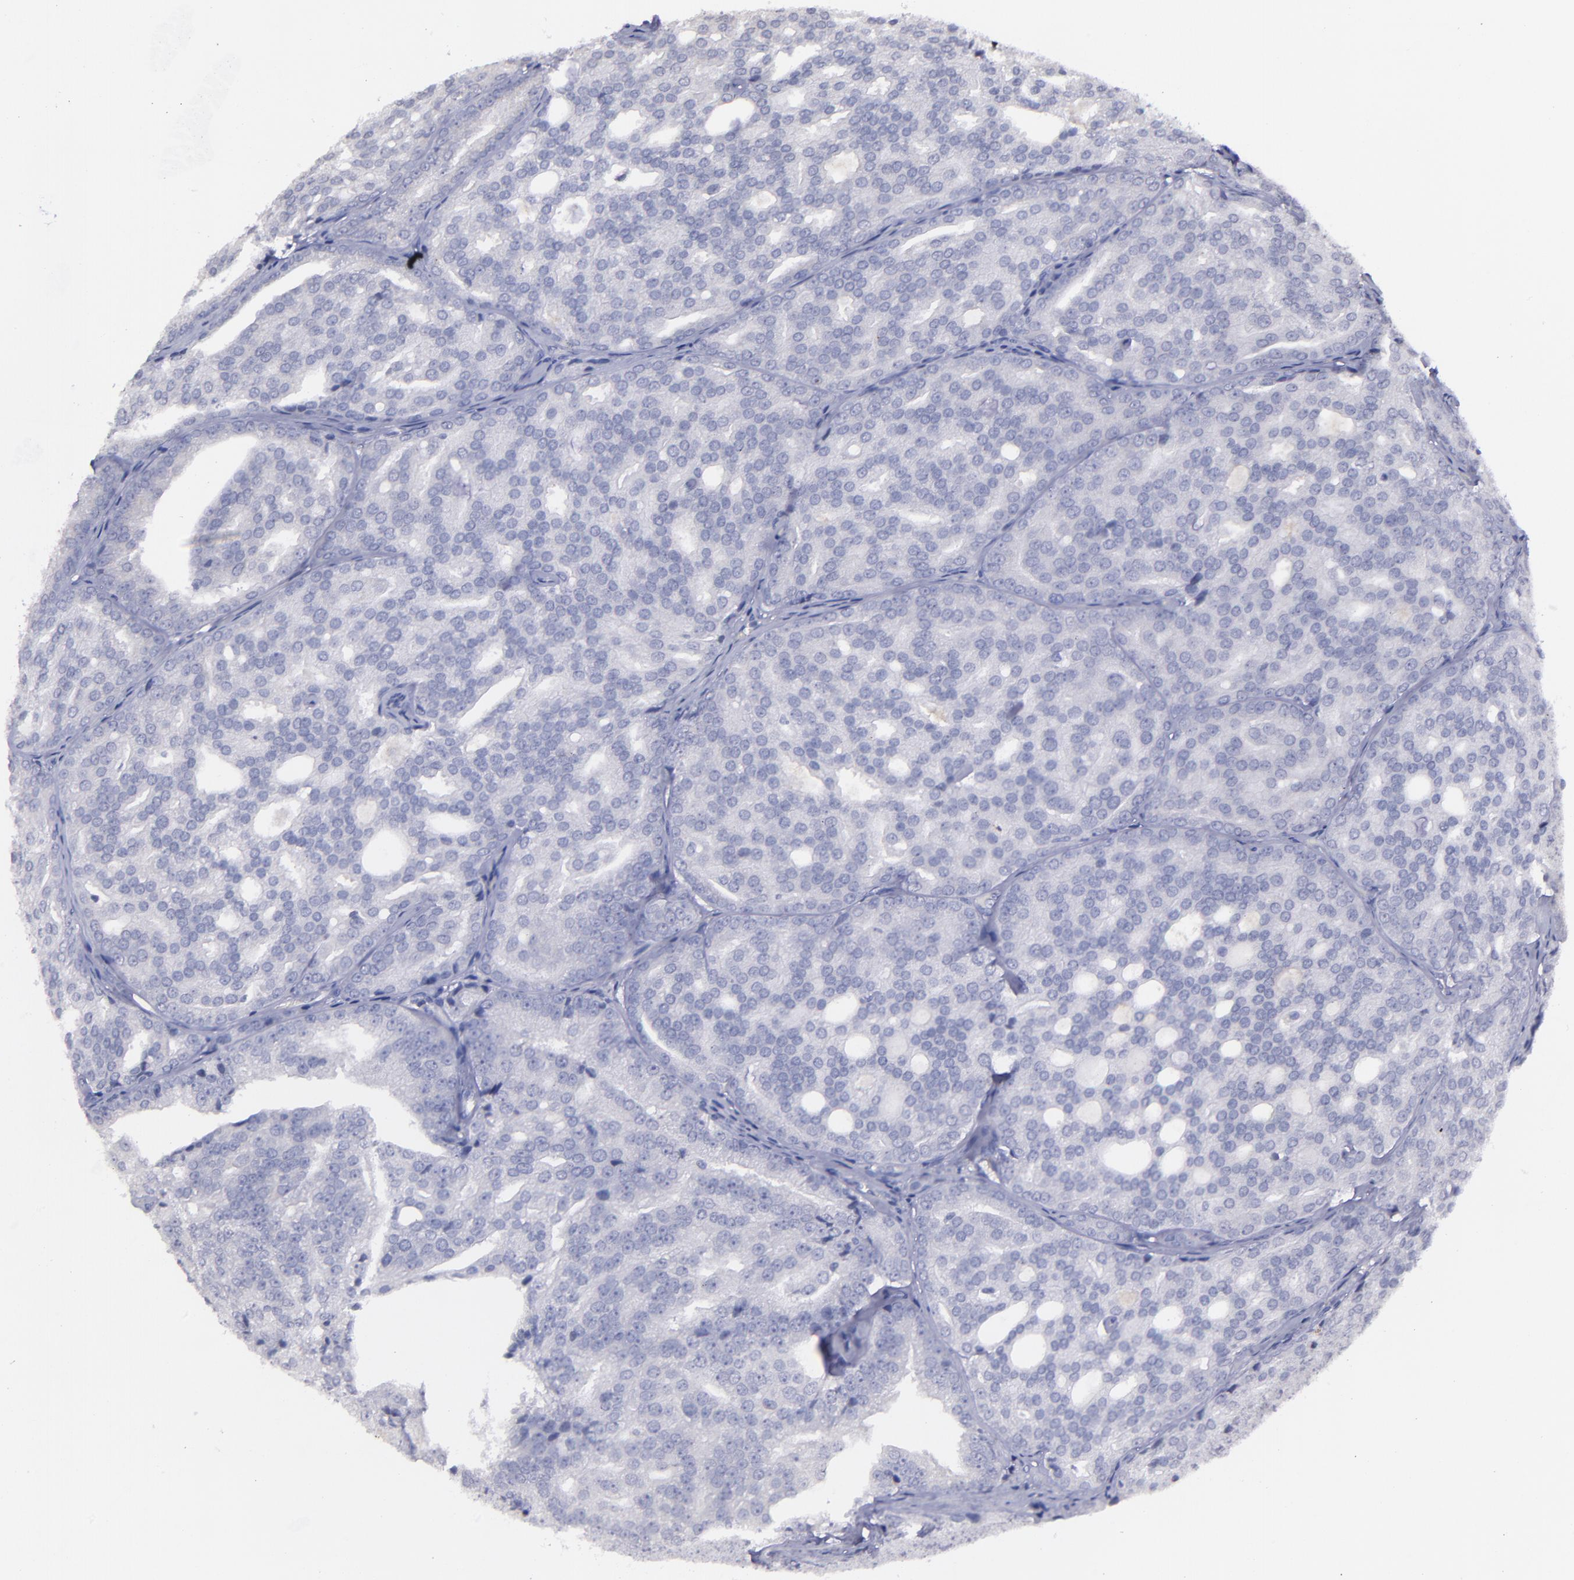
{"staining": {"intensity": "negative", "quantity": "none", "location": "none"}, "tissue": "prostate cancer", "cell_type": "Tumor cells", "image_type": "cancer", "snomed": [{"axis": "morphology", "description": "Adenocarcinoma, High grade"}, {"axis": "topography", "description": "Prostate"}], "caption": "An immunohistochemistry (IHC) photomicrograph of prostate high-grade adenocarcinoma is shown. There is no staining in tumor cells of prostate high-grade adenocarcinoma. (Brightfield microscopy of DAB (3,3'-diaminobenzidine) immunohistochemistry at high magnification).", "gene": "MASP1", "patient": {"sex": "male", "age": 64}}